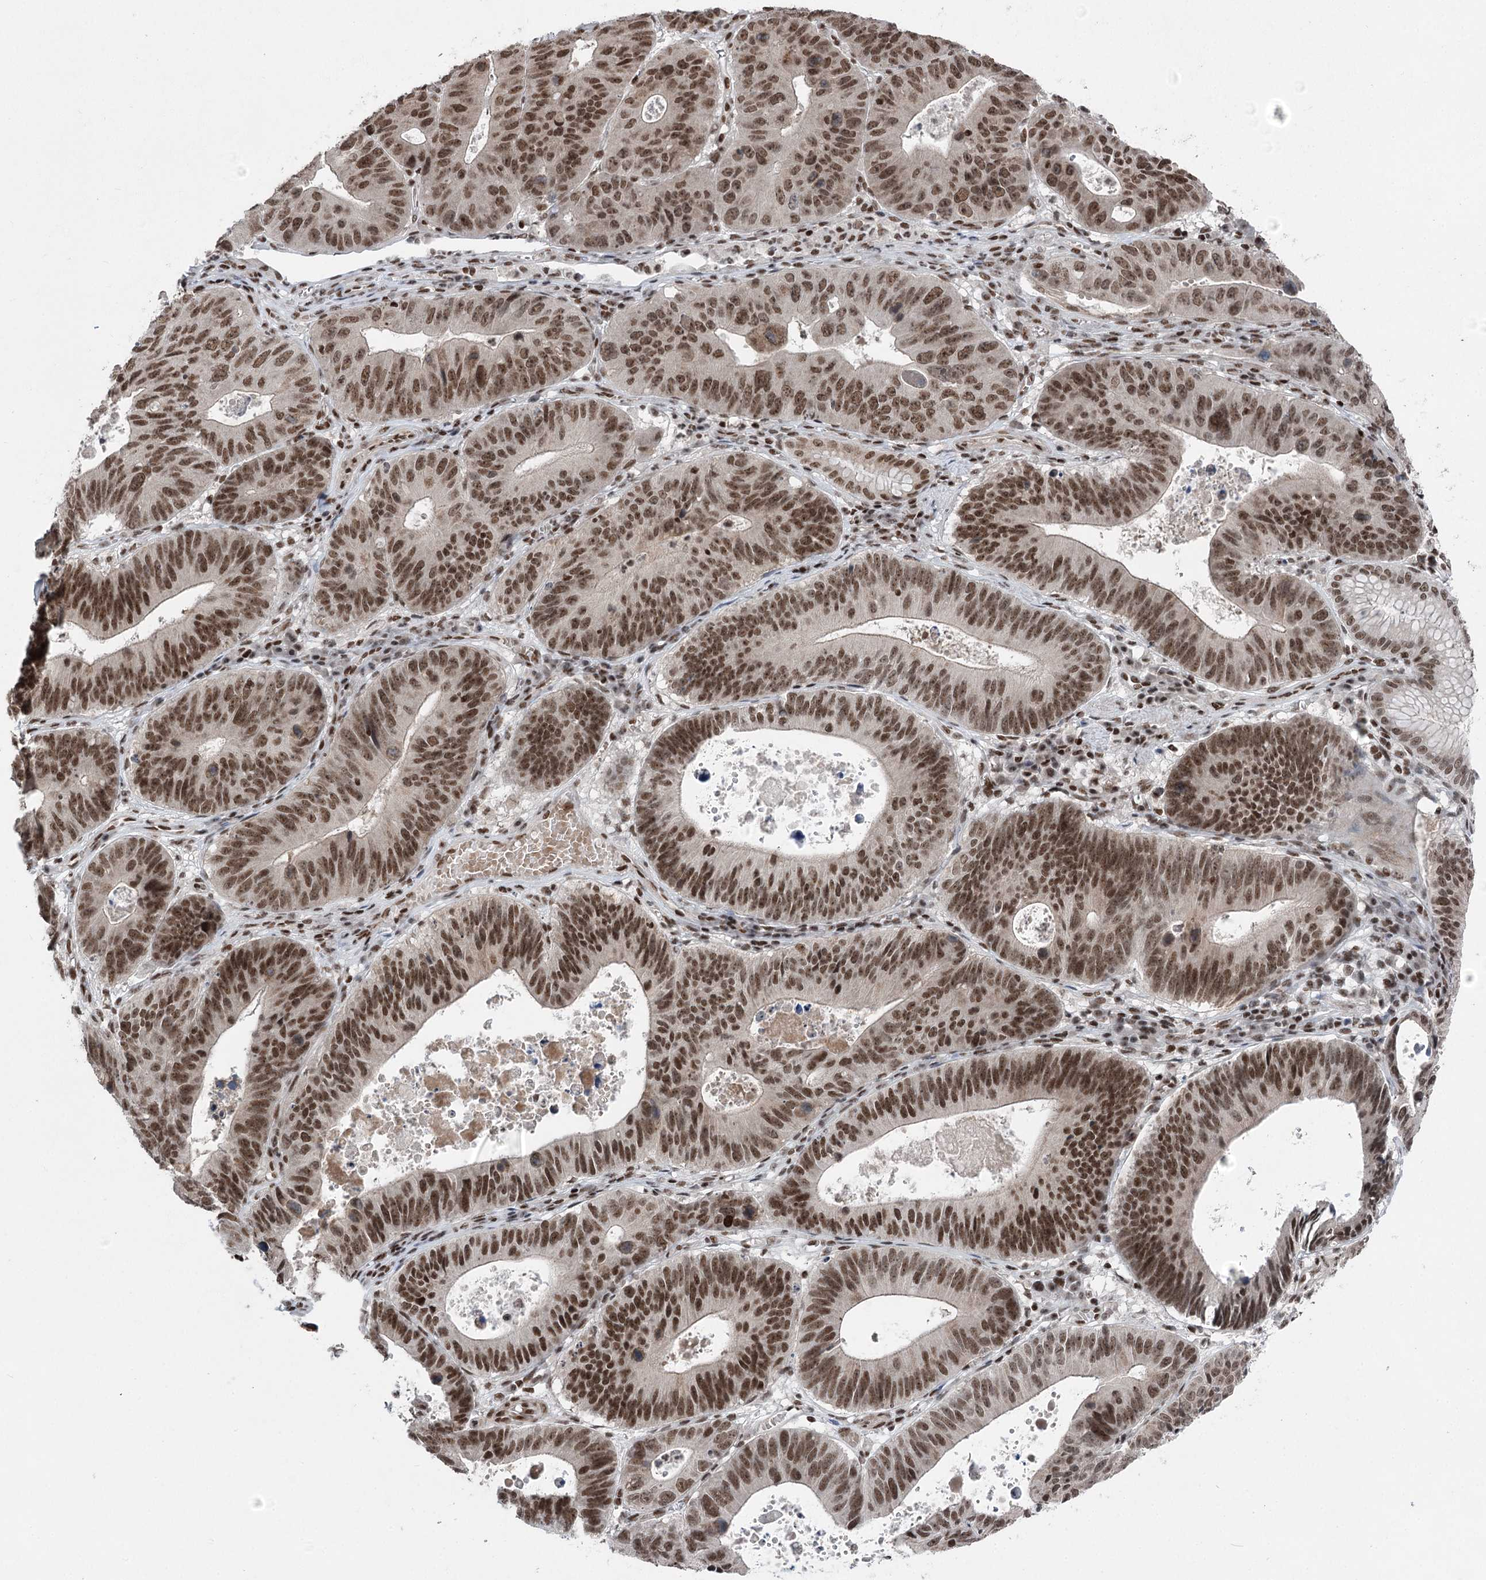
{"staining": {"intensity": "strong", "quantity": ">75%", "location": "nuclear"}, "tissue": "stomach cancer", "cell_type": "Tumor cells", "image_type": "cancer", "snomed": [{"axis": "morphology", "description": "Adenocarcinoma, NOS"}, {"axis": "topography", "description": "Stomach"}], "caption": "DAB (3,3'-diaminobenzidine) immunohistochemical staining of stomach cancer shows strong nuclear protein staining in approximately >75% of tumor cells. The protein is stained brown, and the nuclei are stained in blue (DAB IHC with brightfield microscopy, high magnification).", "gene": "CGGBP1", "patient": {"sex": "male", "age": 59}}